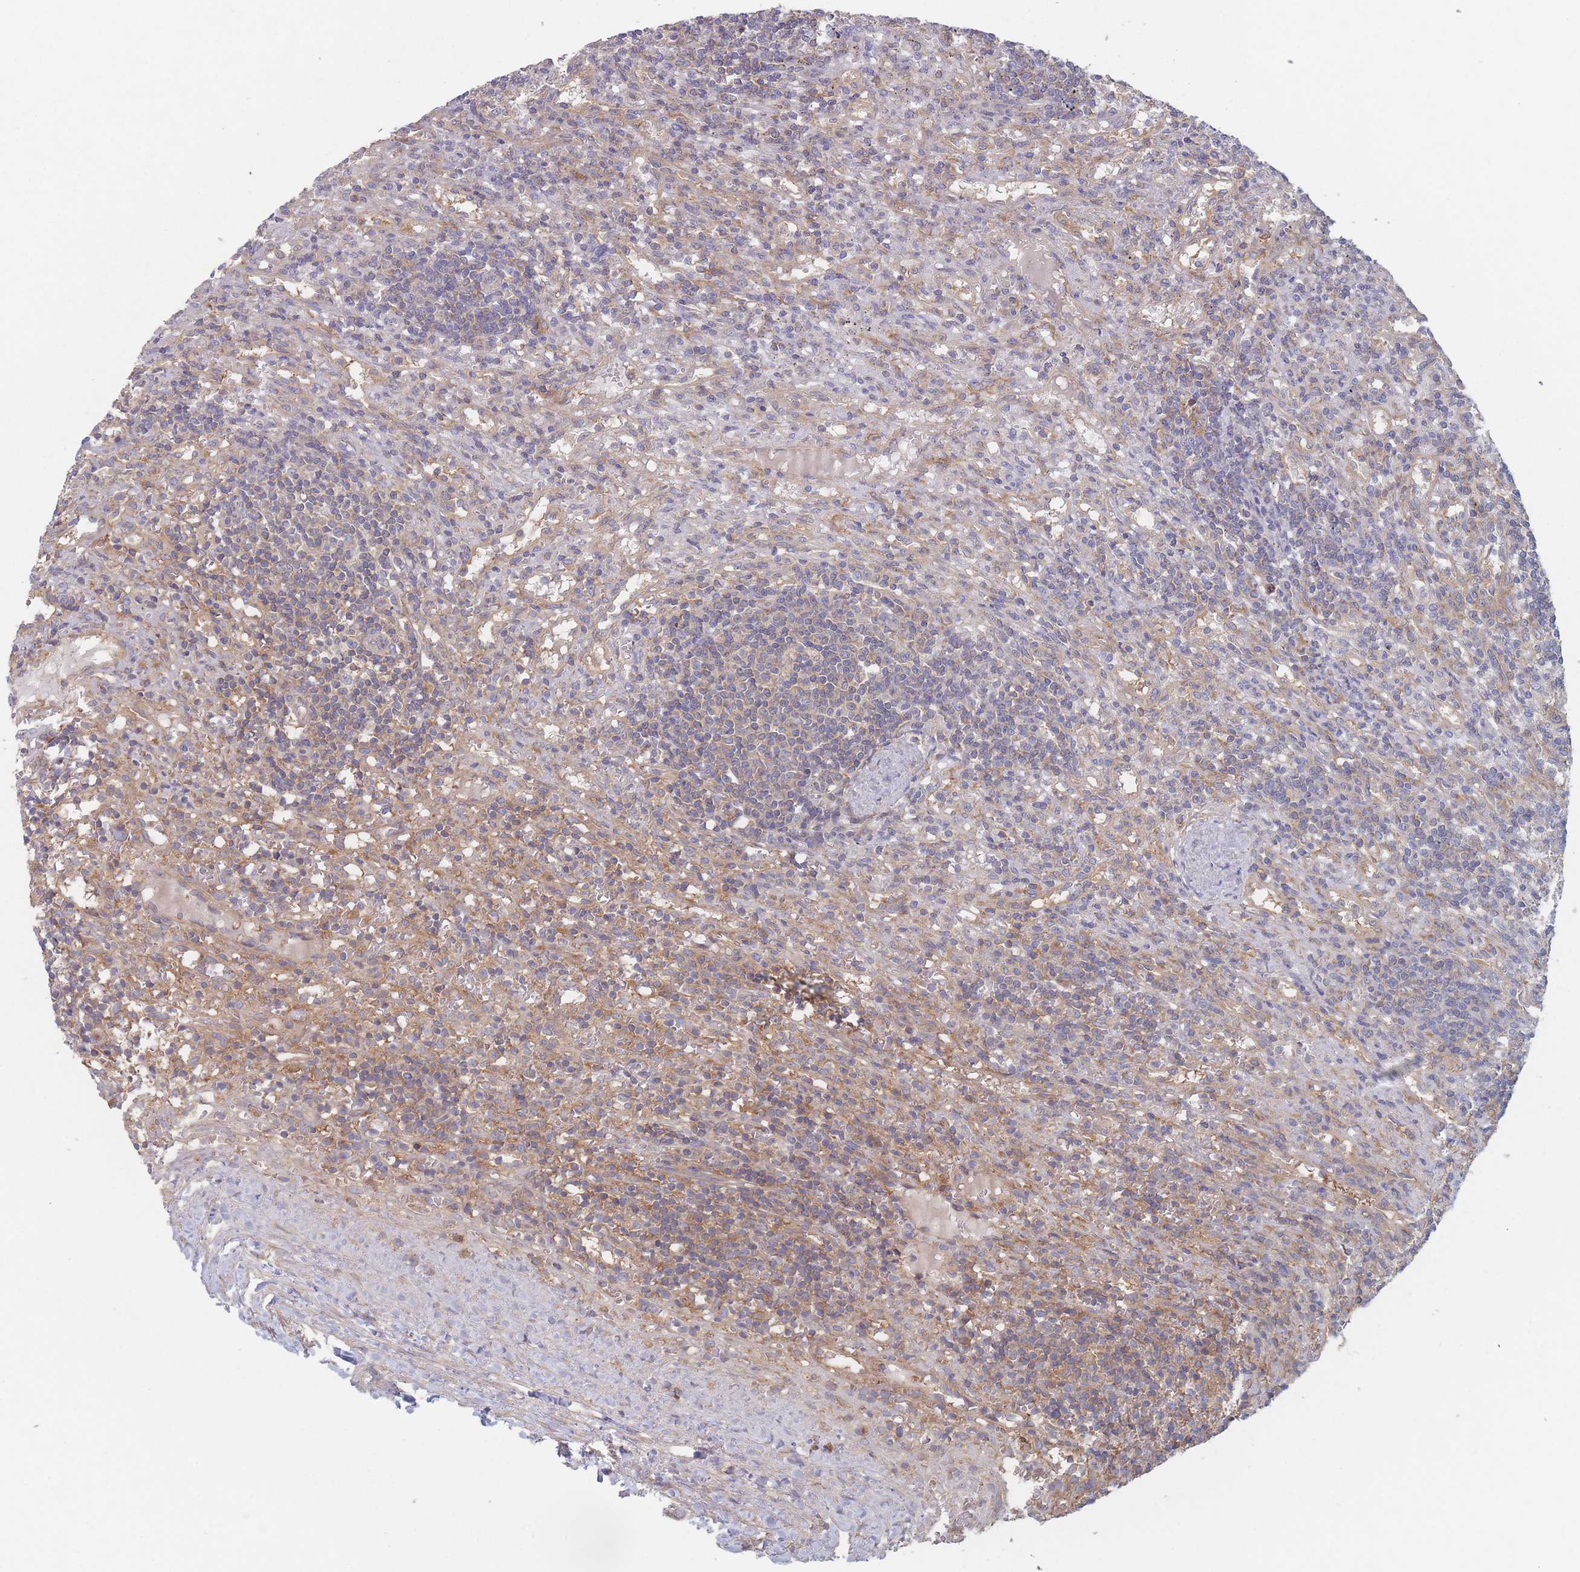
{"staining": {"intensity": "weak", "quantity": "<25%", "location": "cytoplasmic/membranous"}, "tissue": "lymphoma", "cell_type": "Tumor cells", "image_type": "cancer", "snomed": [{"axis": "morphology", "description": "Malignant lymphoma, non-Hodgkin's type, Low grade"}, {"axis": "topography", "description": "Spleen"}], "caption": "This is an immunohistochemistry (IHC) micrograph of low-grade malignant lymphoma, non-Hodgkin's type. There is no positivity in tumor cells.", "gene": "EFCC1", "patient": {"sex": "male", "age": 76}}